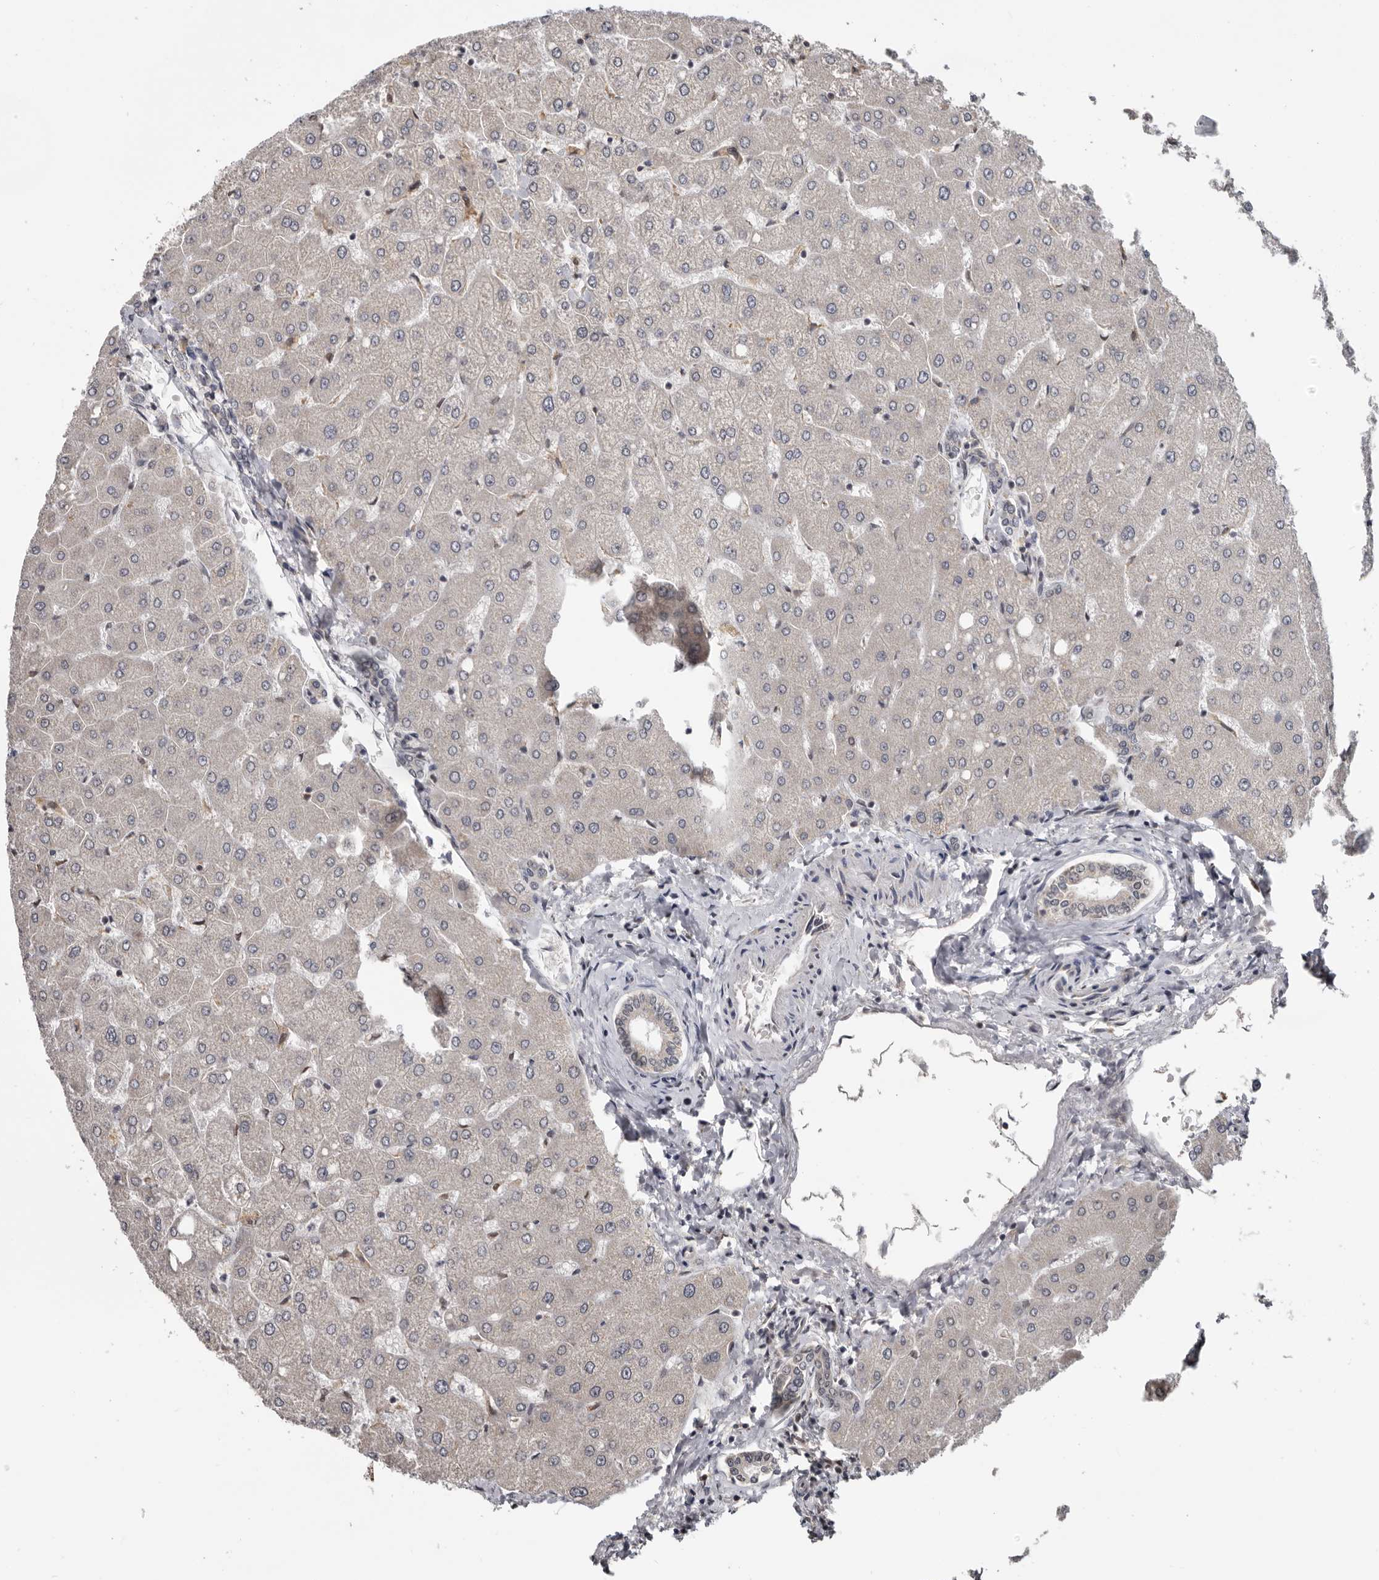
{"staining": {"intensity": "negative", "quantity": "none", "location": "none"}, "tissue": "liver", "cell_type": "Cholangiocytes", "image_type": "normal", "snomed": [{"axis": "morphology", "description": "Normal tissue, NOS"}, {"axis": "topography", "description": "Liver"}], "caption": "A high-resolution photomicrograph shows IHC staining of unremarkable liver, which reveals no significant positivity in cholangiocytes. (IHC, brightfield microscopy, high magnification).", "gene": "MOGAT2", "patient": {"sex": "female", "age": 54}}